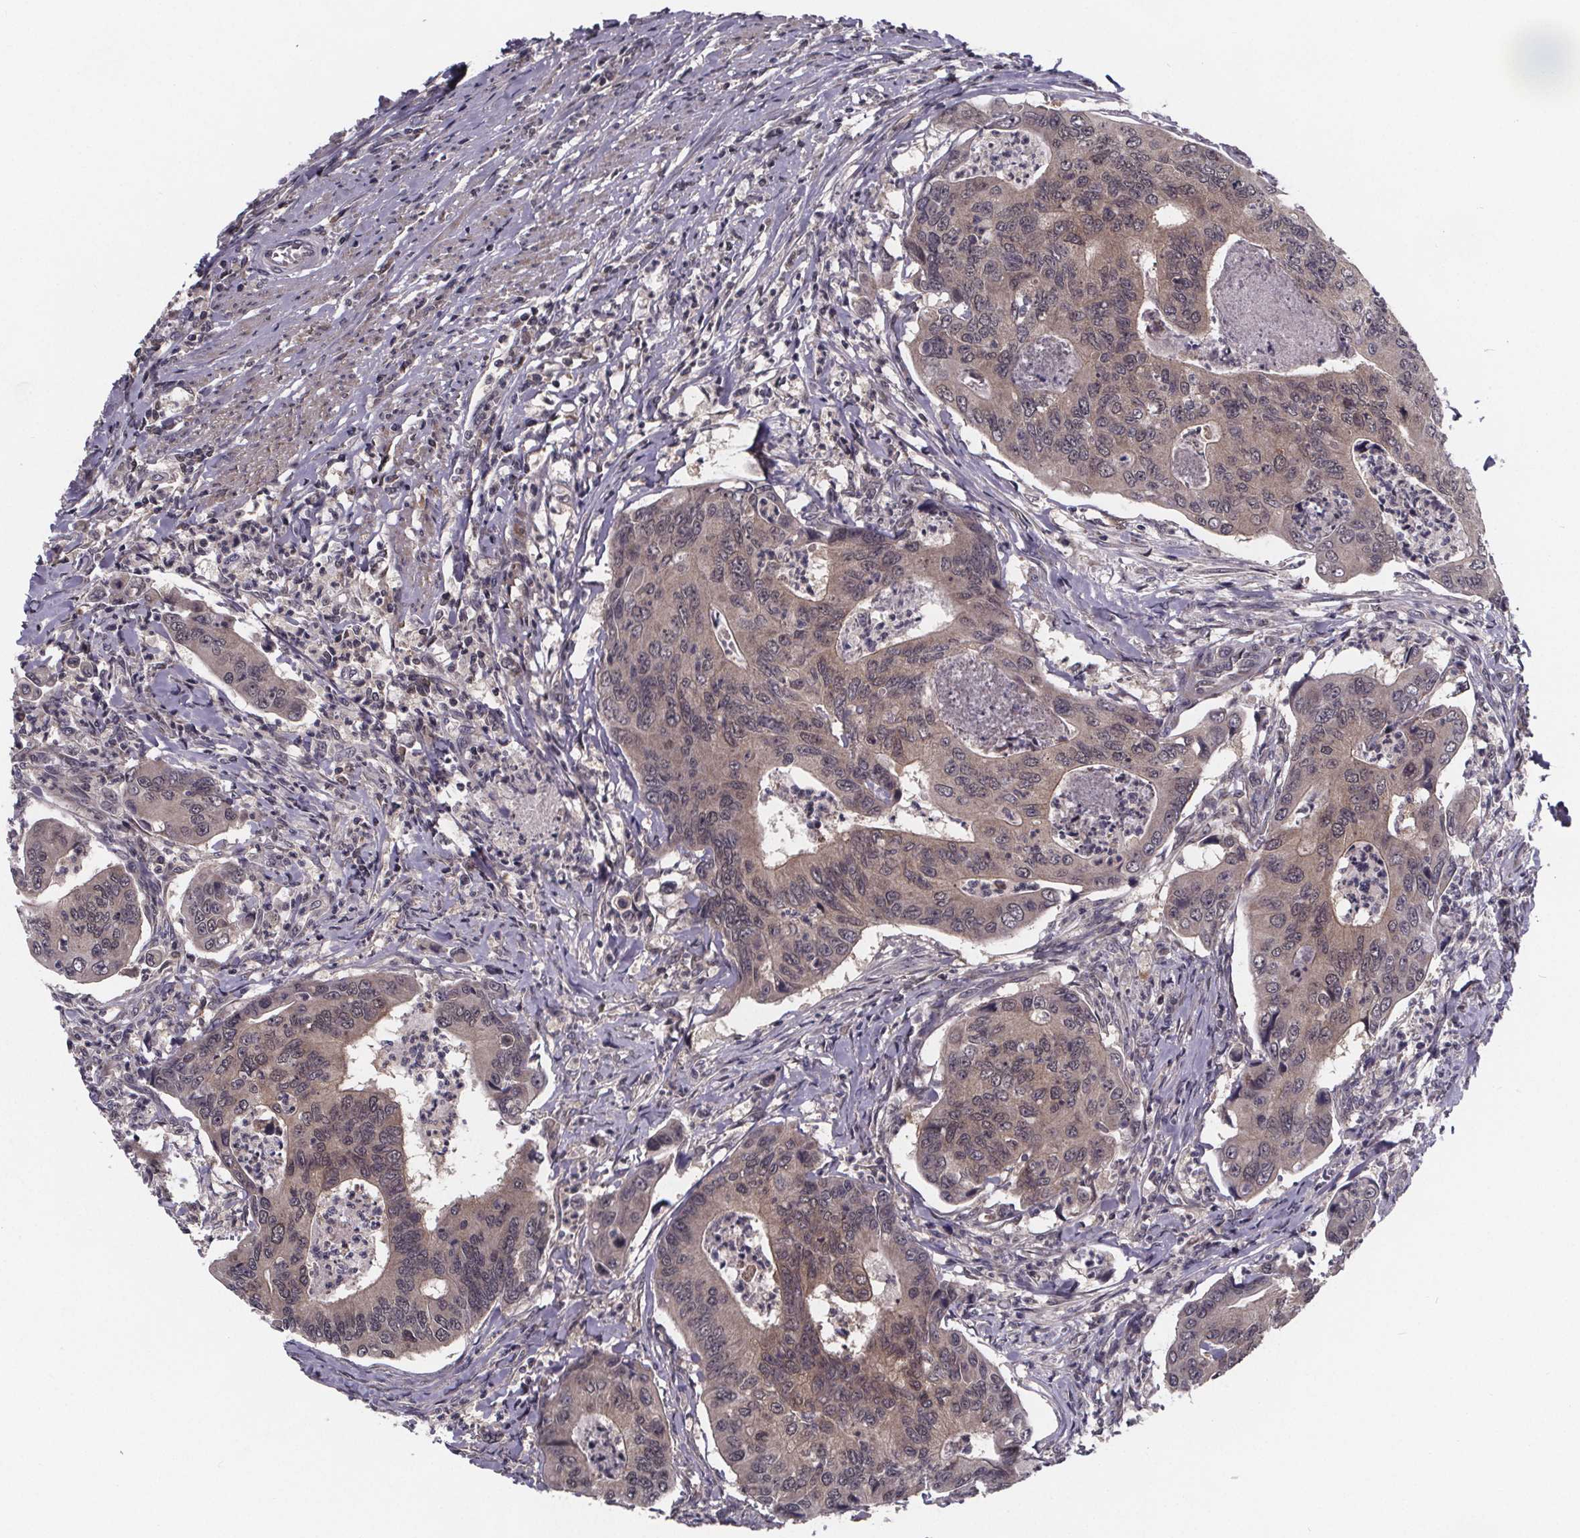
{"staining": {"intensity": "weak", "quantity": "25%-75%", "location": "cytoplasmic/membranous"}, "tissue": "colorectal cancer", "cell_type": "Tumor cells", "image_type": "cancer", "snomed": [{"axis": "morphology", "description": "Adenocarcinoma, NOS"}, {"axis": "topography", "description": "Colon"}], "caption": "The histopathology image shows staining of colorectal adenocarcinoma, revealing weak cytoplasmic/membranous protein positivity (brown color) within tumor cells.", "gene": "FN3KRP", "patient": {"sex": "female", "age": 67}}